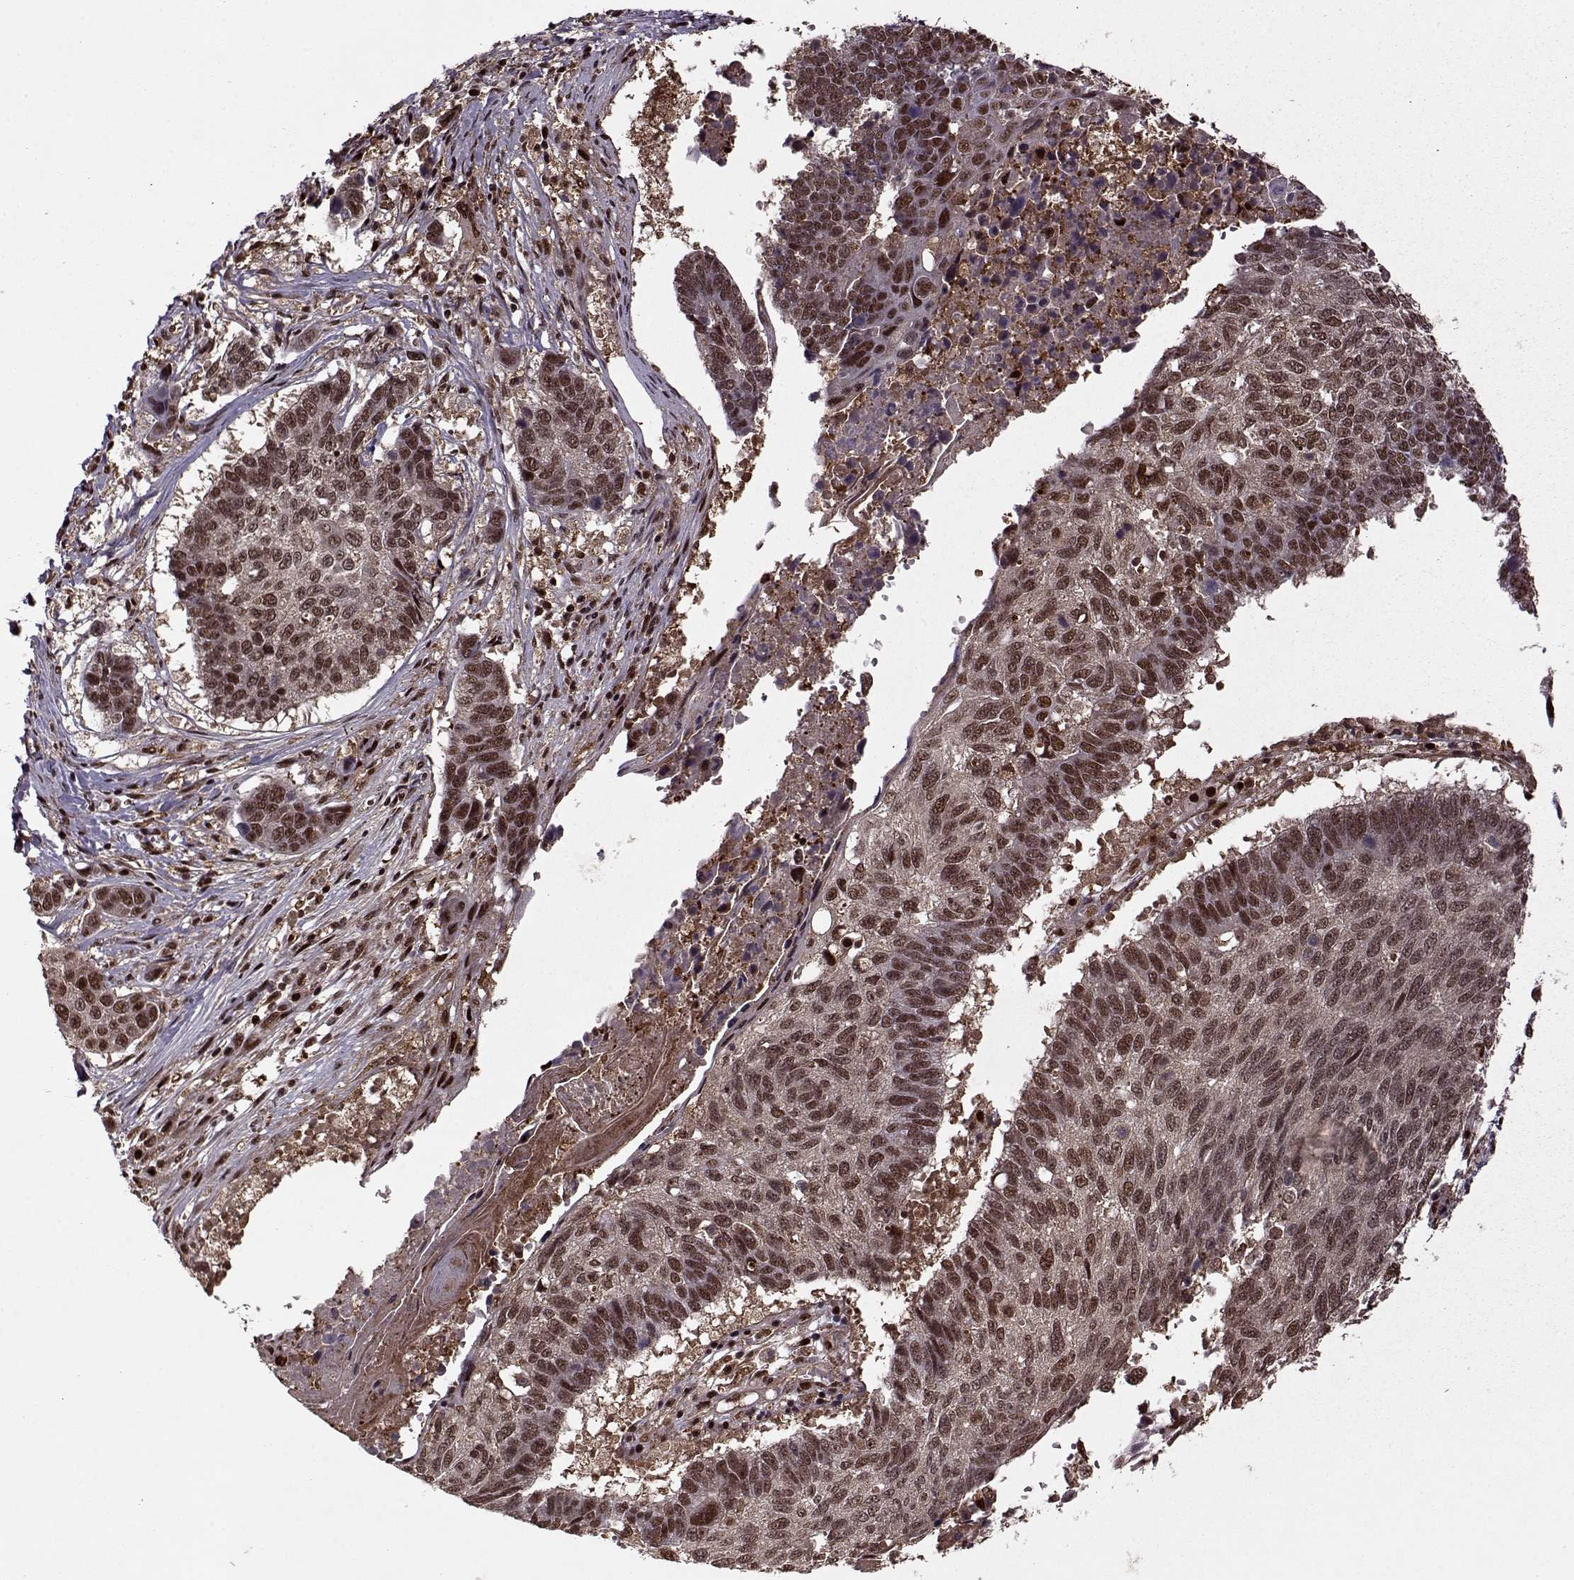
{"staining": {"intensity": "moderate", "quantity": ">75%", "location": "nuclear"}, "tissue": "lung cancer", "cell_type": "Tumor cells", "image_type": "cancer", "snomed": [{"axis": "morphology", "description": "Squamous cell carcinoma, NOS"}, {"axis": "topography", "description": "Lung"}], "caption": "Tumor cells demonstrate moderate nuclear expression in approximately >75% of cells in lung squamous cell carcinoma.", "gene": "PSMA7", "patient": {"sex": "male", "age": 73}}